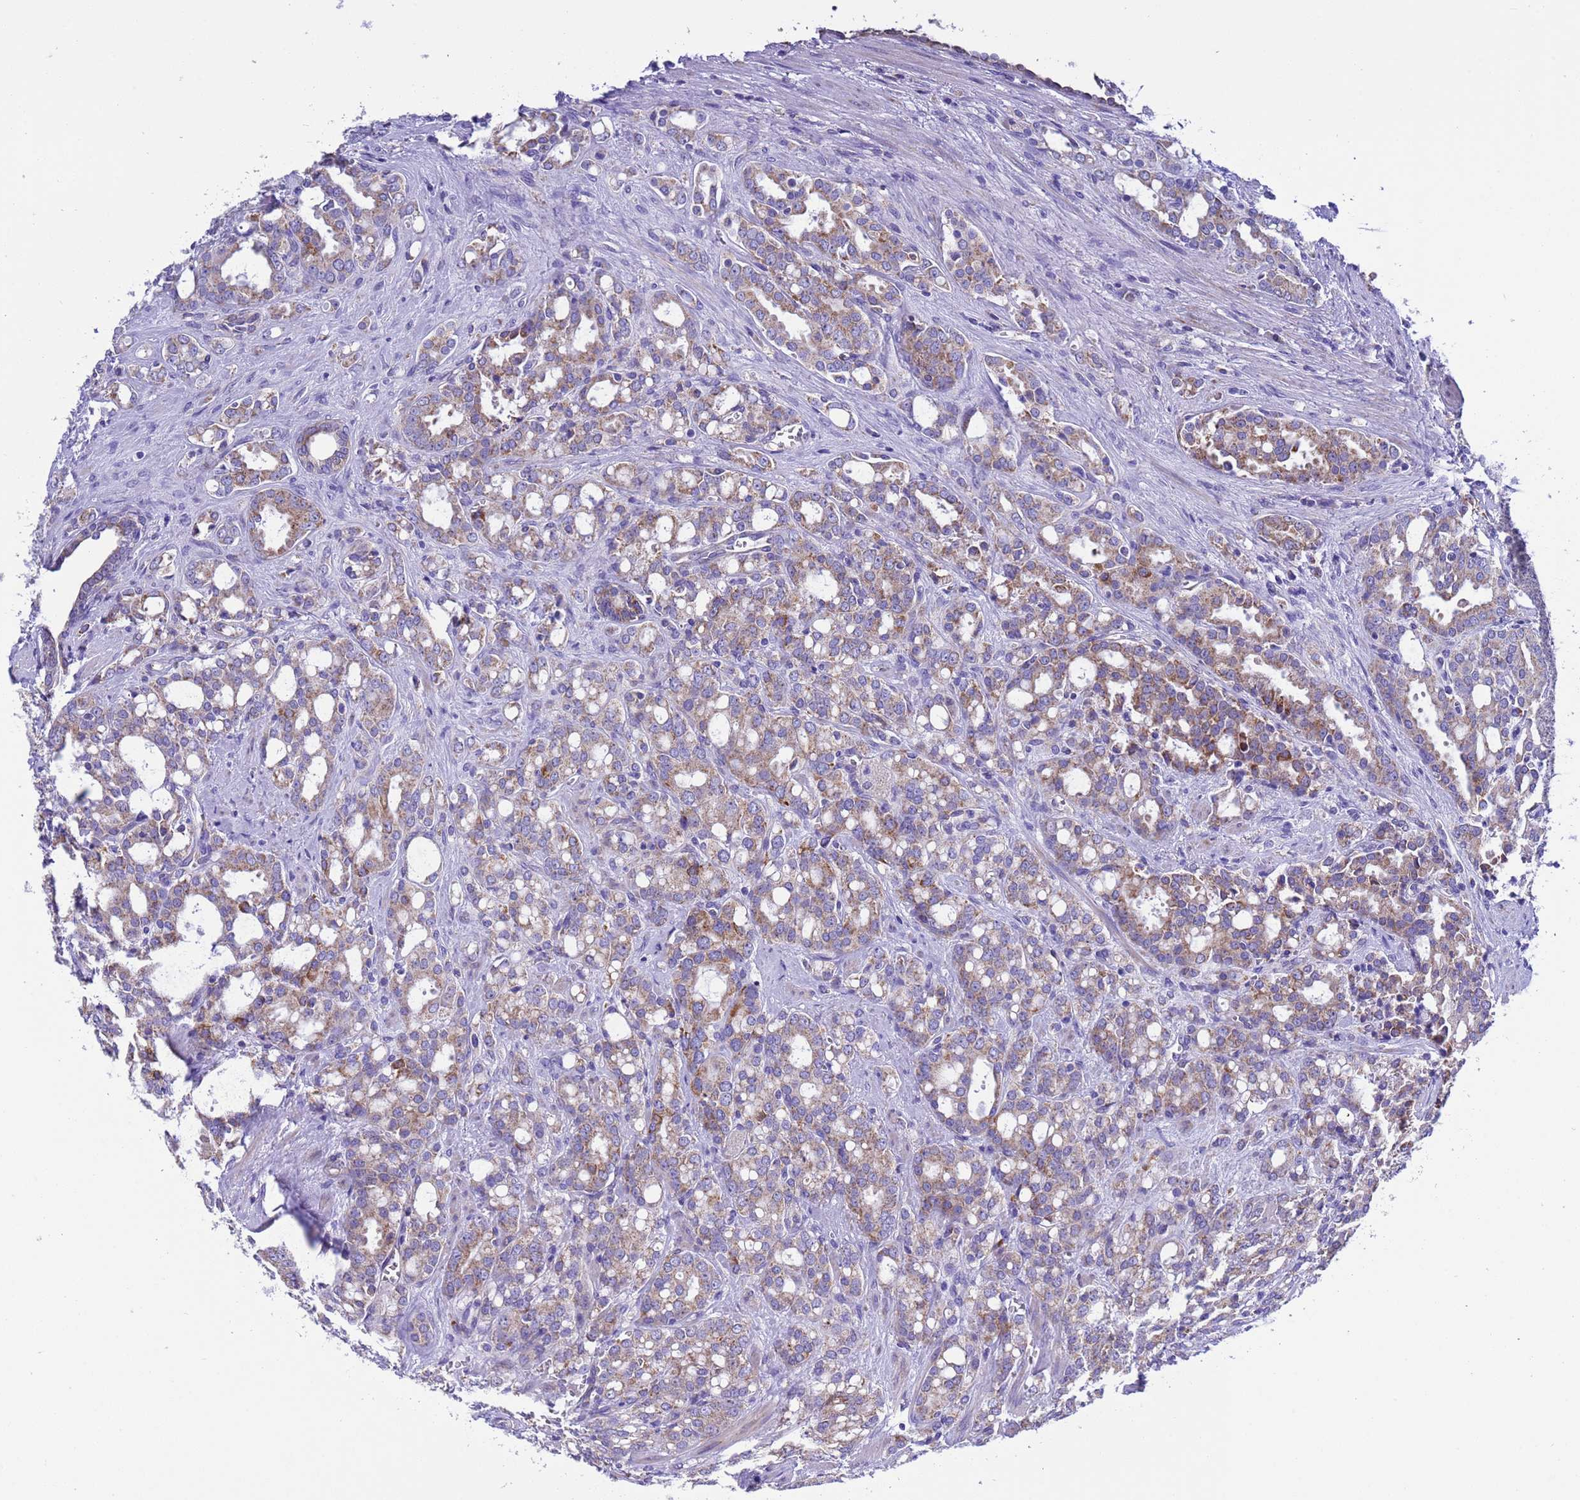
{"staining": {"intensity": "weak", "quantity": ">75%", "location": "cytoplasmic/membranous"}, "tissue": "prostate cancer", "cell_type": "Tumor cells", "image_type": "cancer", "snomed": [{"axis": "morphology", "description": "Adenocarcinoma, High grade"}, {"axis": "topography", "description": "Prostate"}], "caption": "Weak cytoplasmic/membranous expression is present in approximately >75% of tumor cells in prostate high-grade adenocarcinoma.", "gene": "CCDC191", "patient": {"sex": "male", "age": 72}}